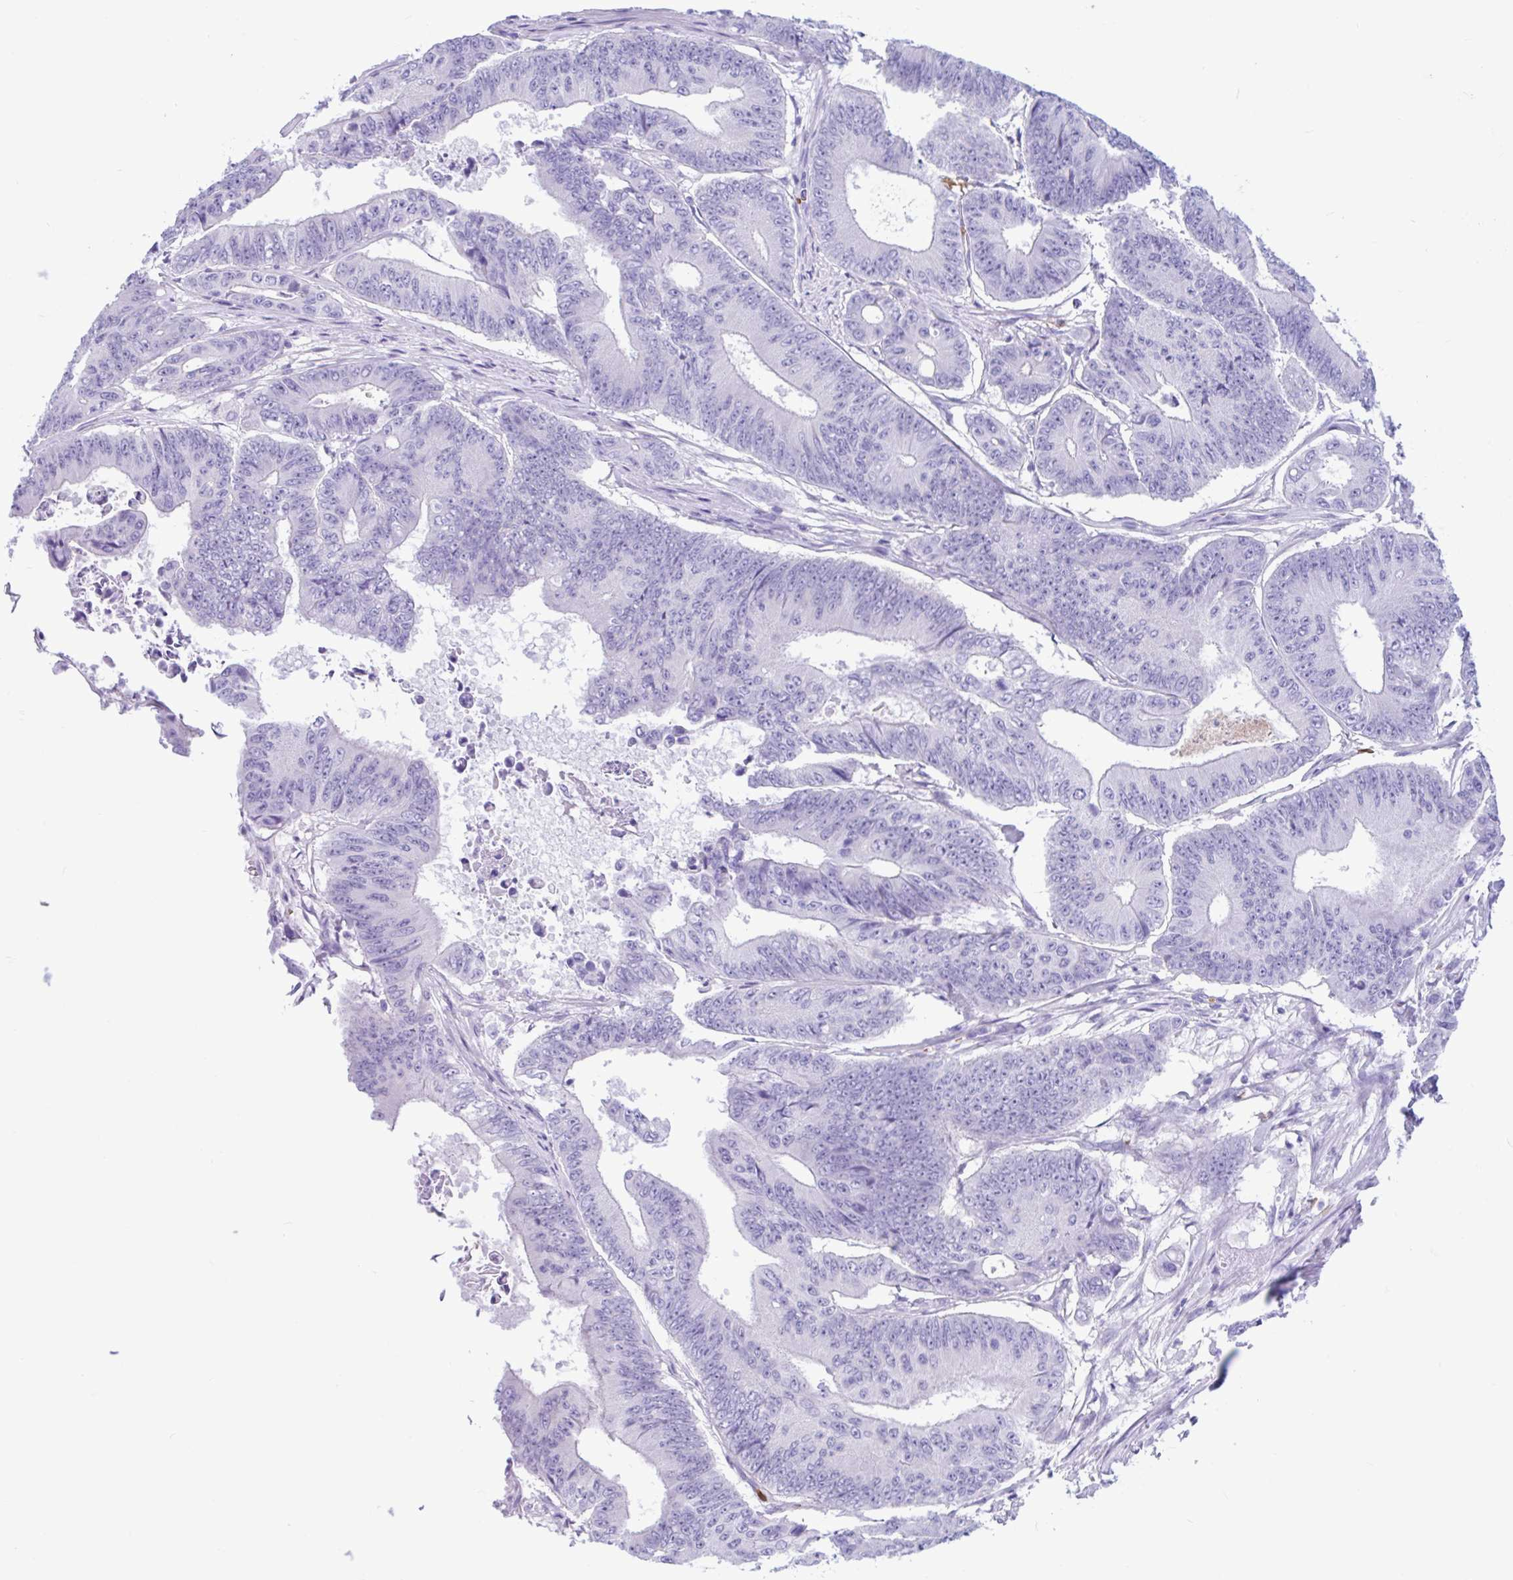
{"staining": {"intensity": "negative", "quantity": "none", "location": "none"}, "tissue": "colorectal cancer", "cell_type": "Tumor cells", "image_type": "cancer", "snomed": [{"axis": "morphology", "description": "Adenocarcinoma, NOS"}, {"axis": "topography", "description": "Colon"}], "caption": "IHC micrograph of human colorectal cancer stained for a protein (brown), which demonstrates no expression in tumor cells.", "gene": "TMEM79", "patient": {"sex": "female", "age": 48}}